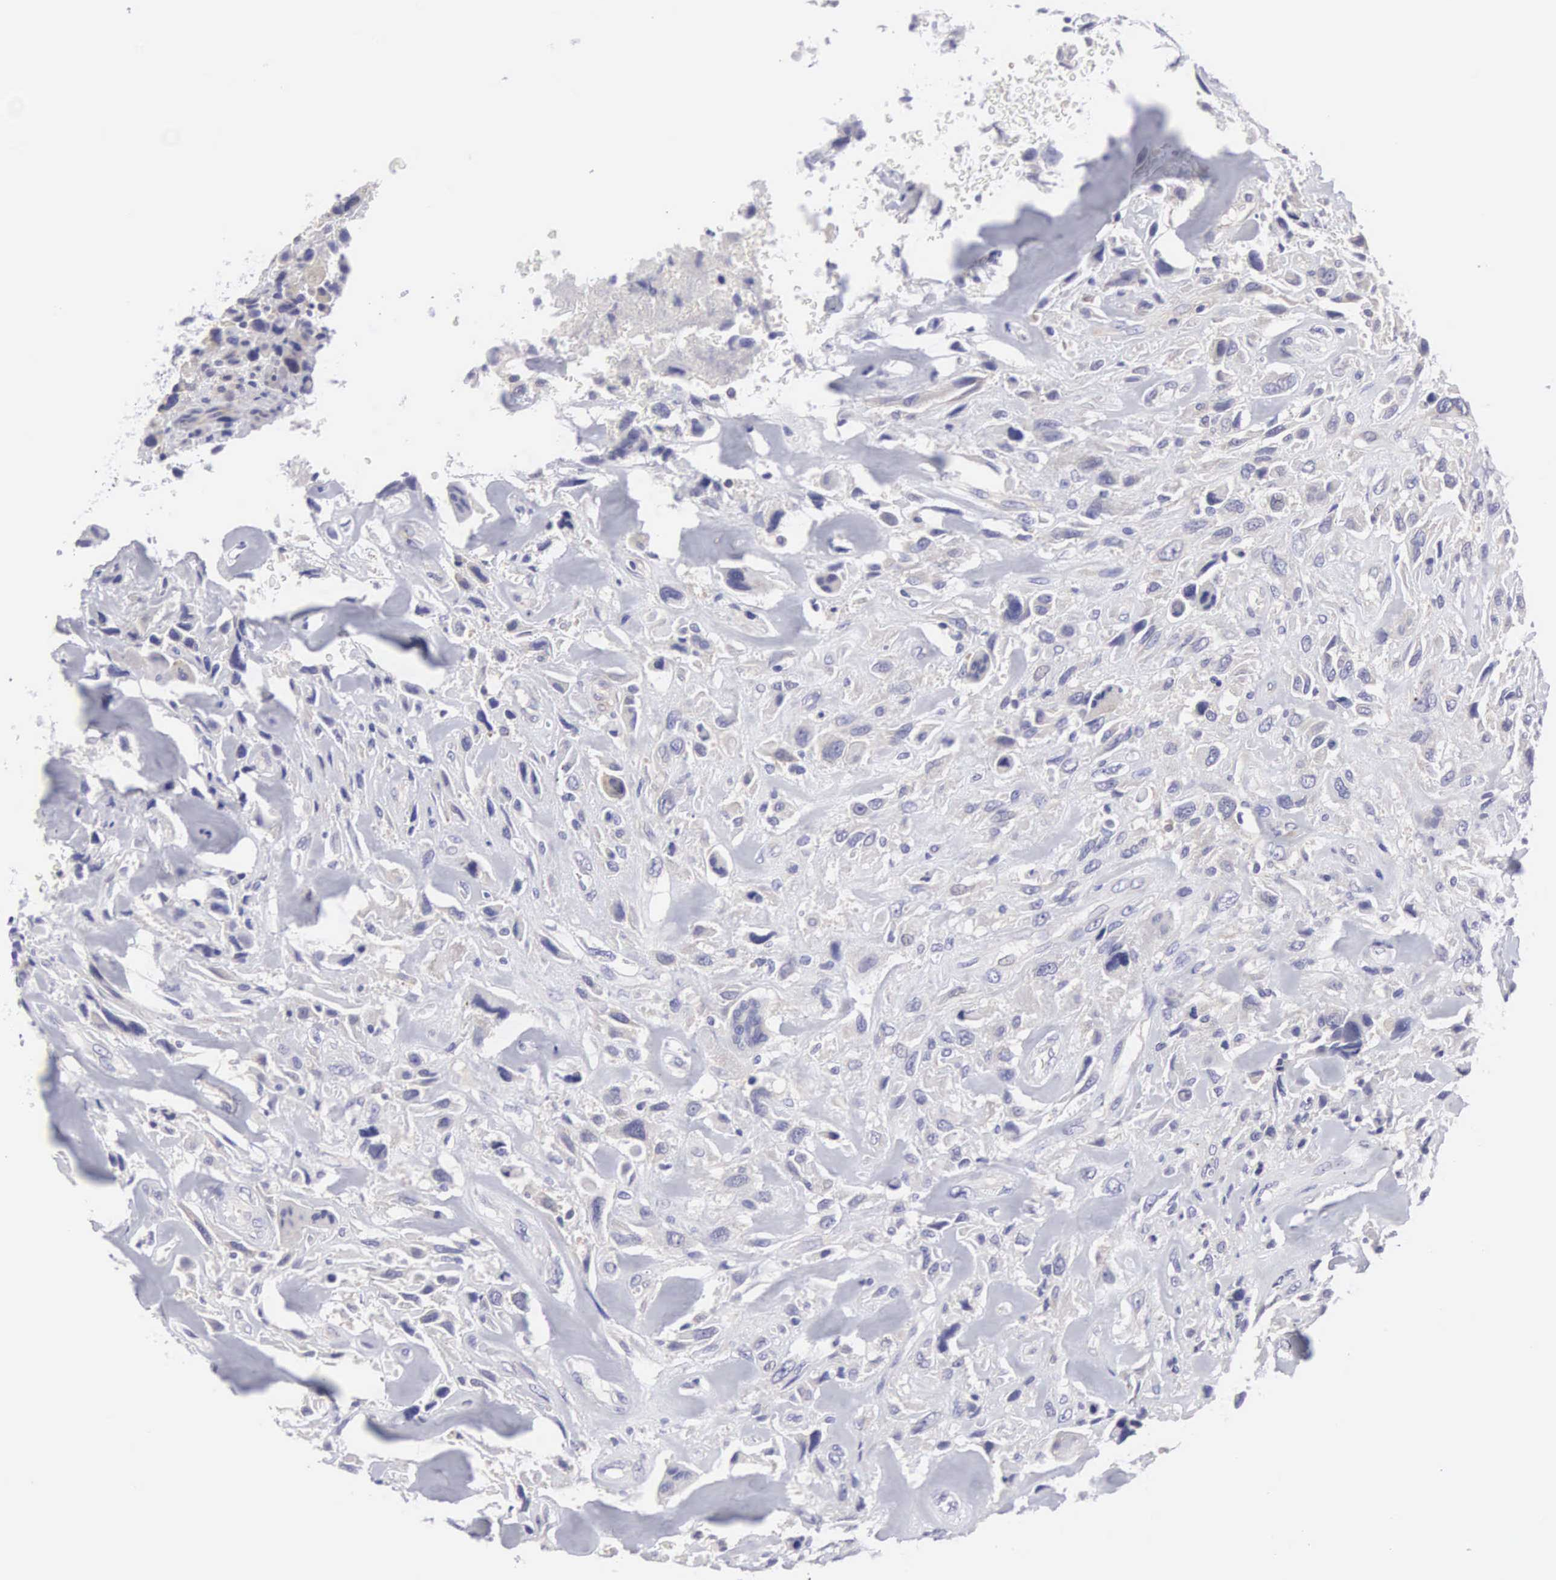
{"staining": {"intensity": "negative", "quantity": "none", "location": "none"}, "tissue": "breast cancer", "cell_type": "Tumor cells", "image_type": "cancer", "snomed": [{"axis": "morphology", "description": "Neoplasm, malignant, NOS"}, {"axis": "topography", "description": "Breast"}], "caption": "The immunohistochemistry histopathology image has no significant staining in tumor cells of breast malignant neoplasm tissue.", "gene": "SLITRK4", "patient": {"sex": "female", "age": 50}}